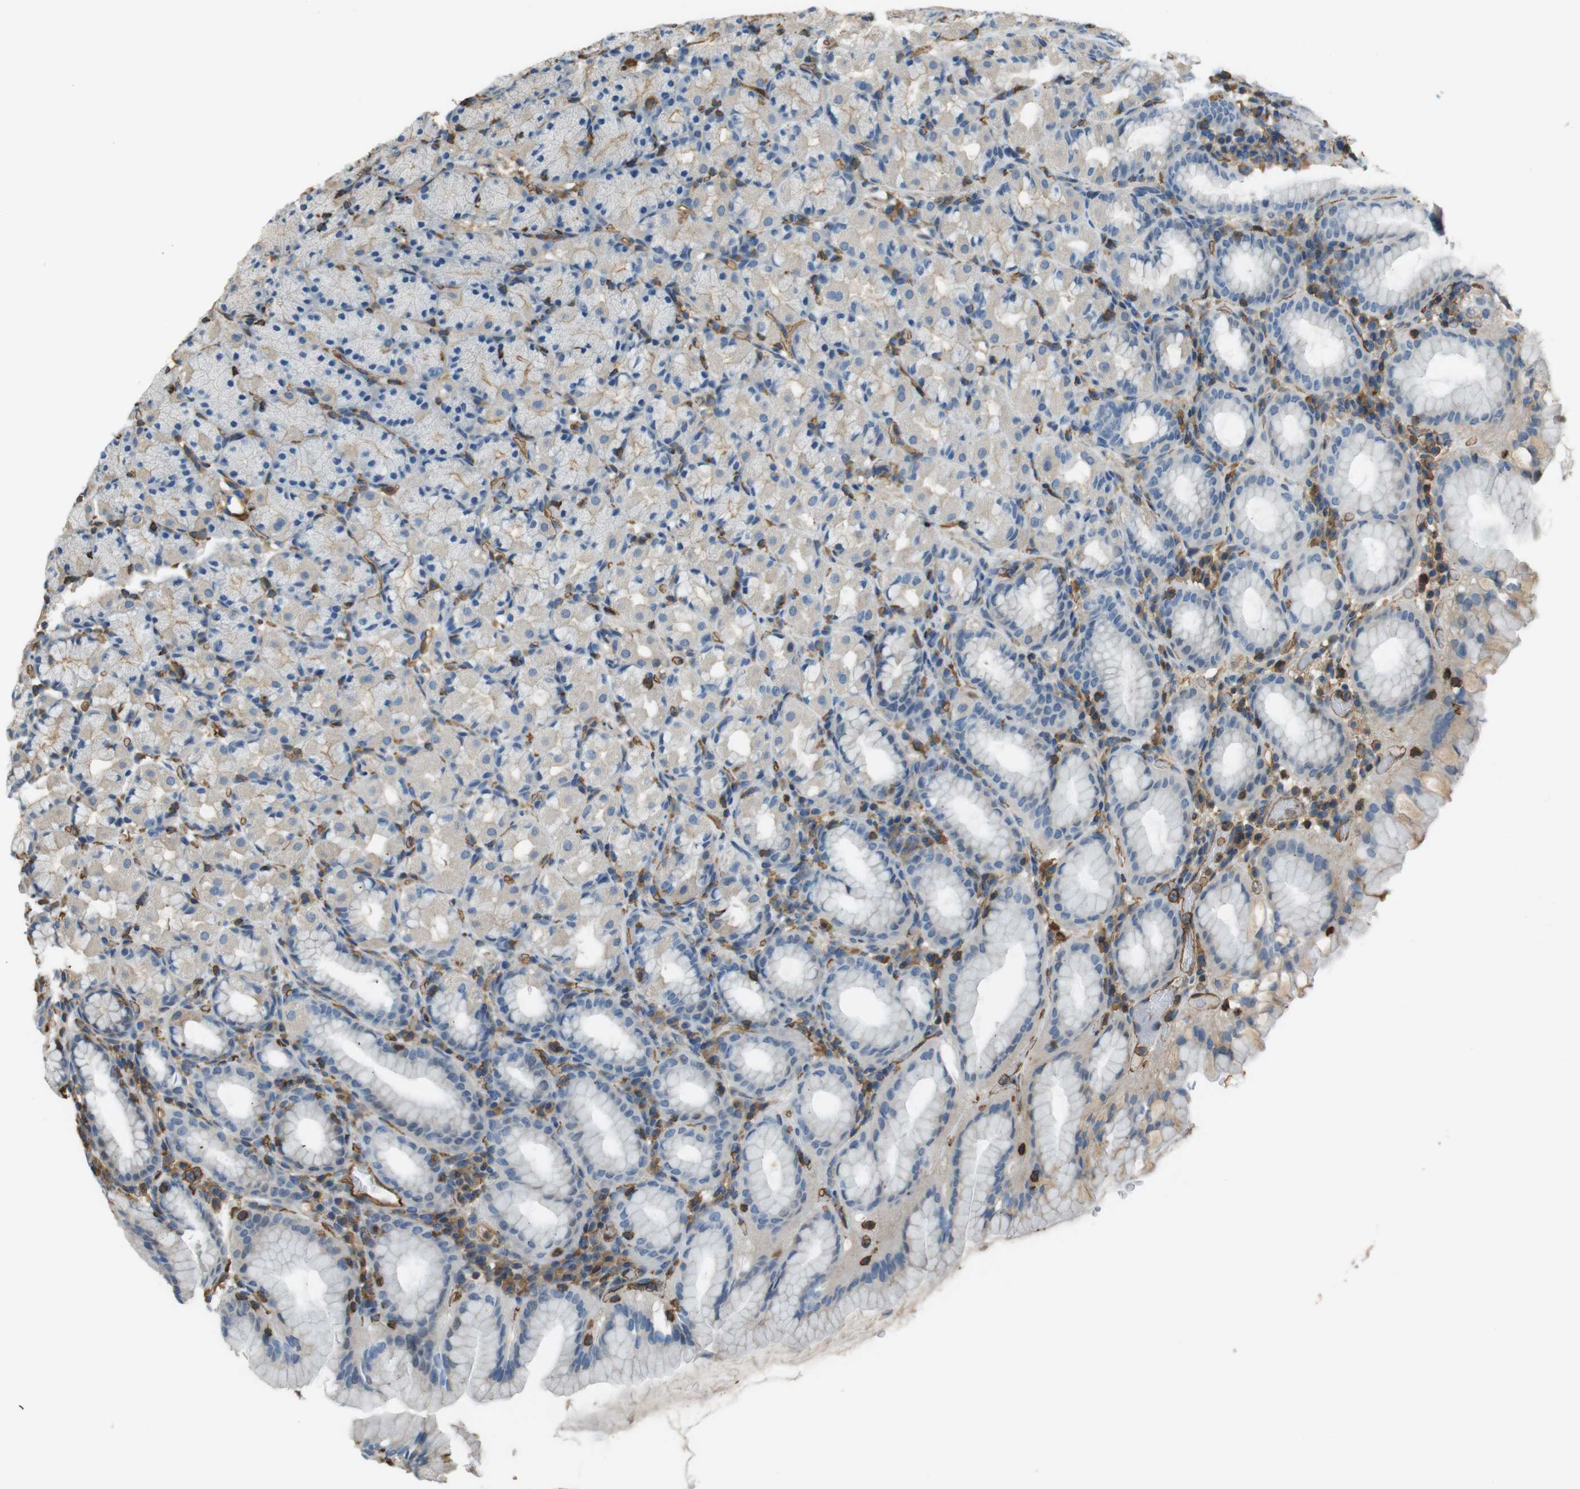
{"staining": {"intensity": "weak", "quantity": "<25%", "location": "cytoplasmic/membranous"}, "tissue": "stomach", "cell_type": "Glandular cells", "image_type": "normal", "snomed": [{"axis": "morphology", "description": "Normal tissue, NOS"}, {"axis": "topography", "description": "Stomach, upper"}], "caption": "This is a histopathology image of immunohistochemistry (IHC) staining of unremarkable stomach, which shows no positivity in glandular cells.", "gene": "FCAR", "patient": {"sex": "male", "age": 68}}